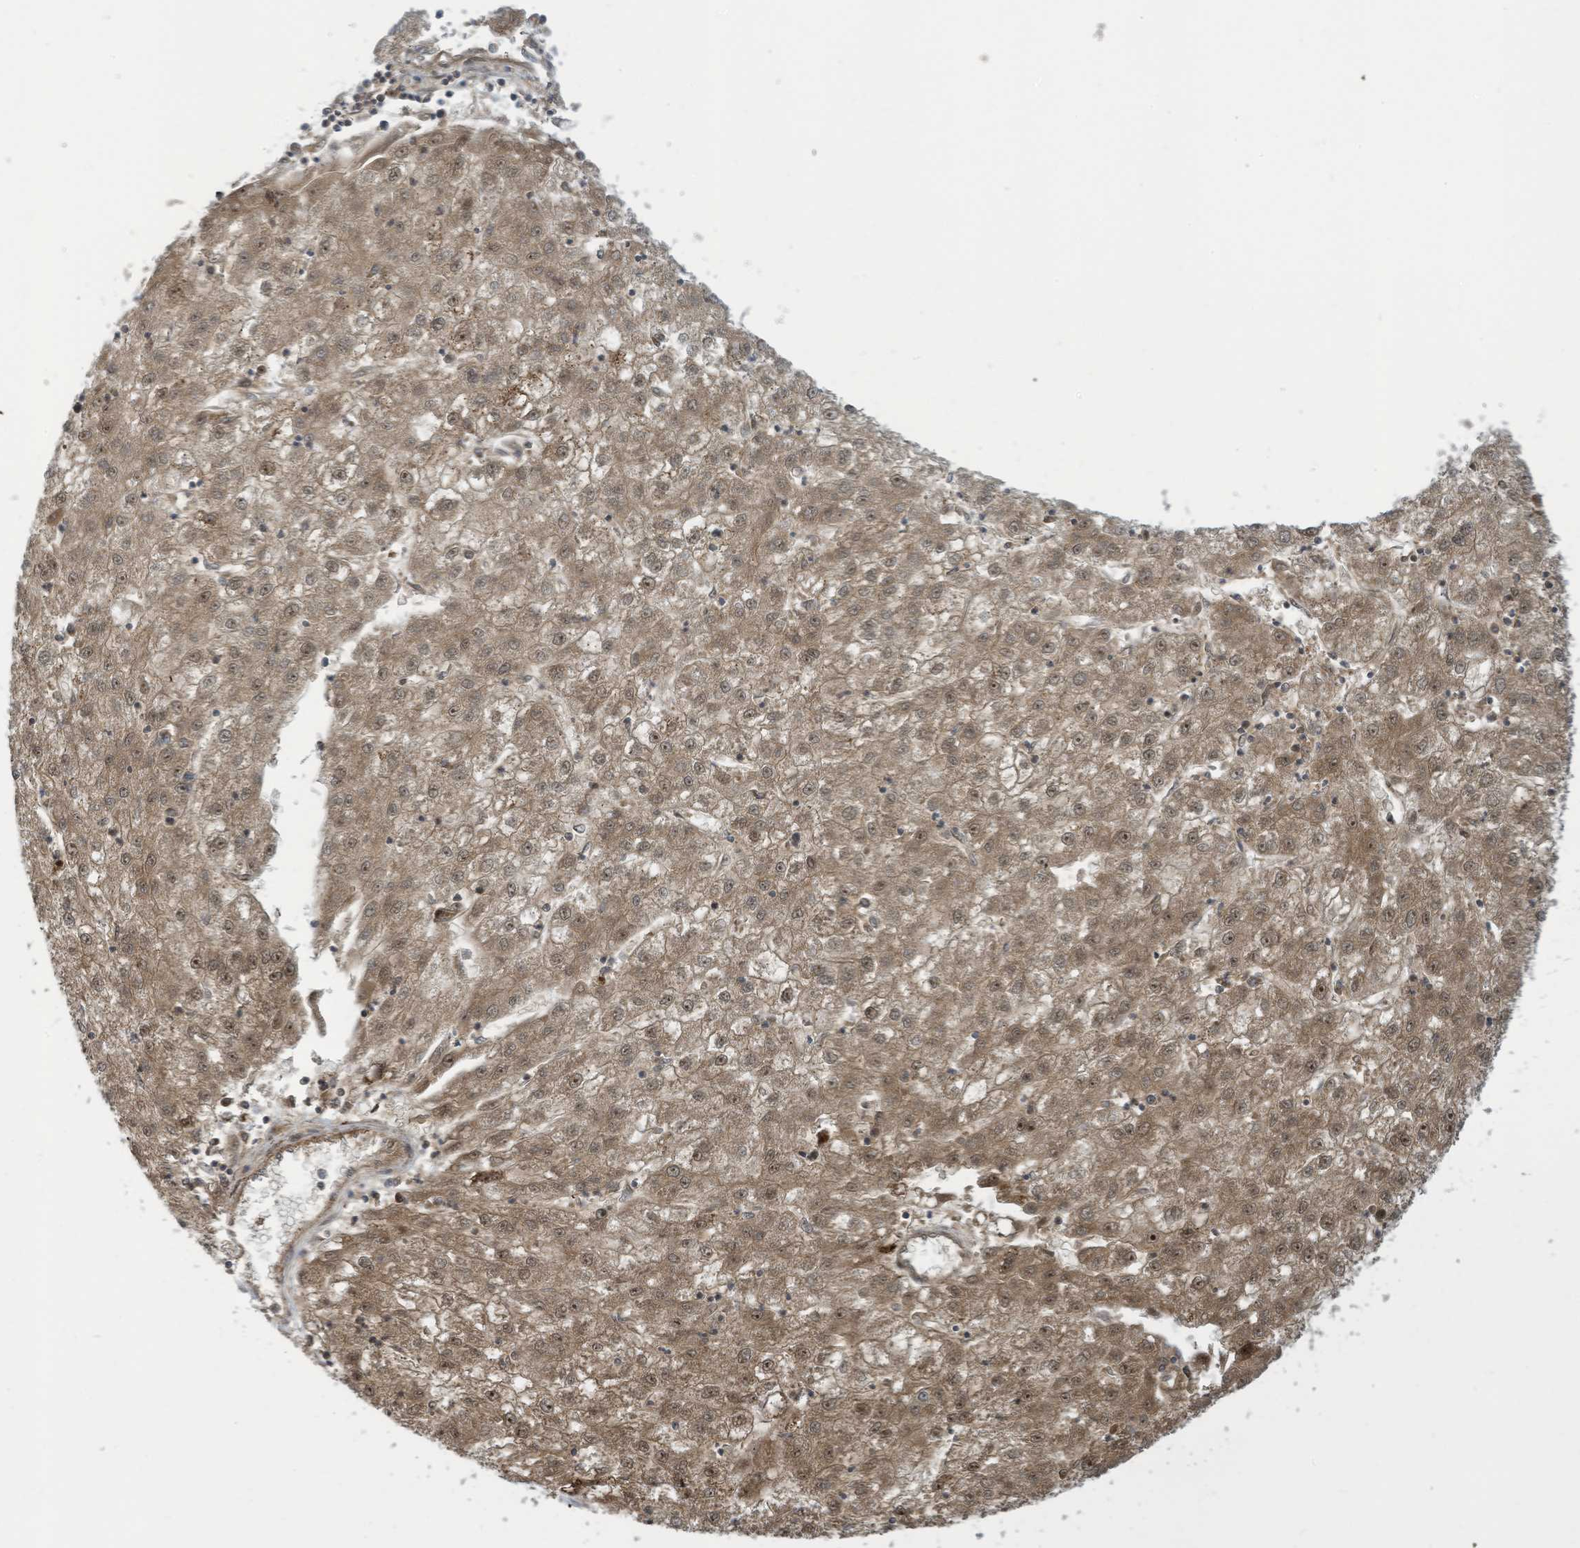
{"staining": {"intensity": "moderate", "quantity": ">75%", "location": "cytoplasmic/membranous,nuclear"}, "tissue": "liver cancer", "cell_type": "Tumor cells", "image_type": "cancer", "snomed": [{"axis": "morphology", "description": "Carcinoma, Hepatocellular, NOS"}, {"axis": "topography", "description": "Liver"}], "caption": "This is a histology image of IHC staining of liver cancer, which shows moderate staining in the cytoplasmic/membranous and nuclear of tumor cells.", "gene": "COX10", "patient": {"sex": "male", "age": 72}}